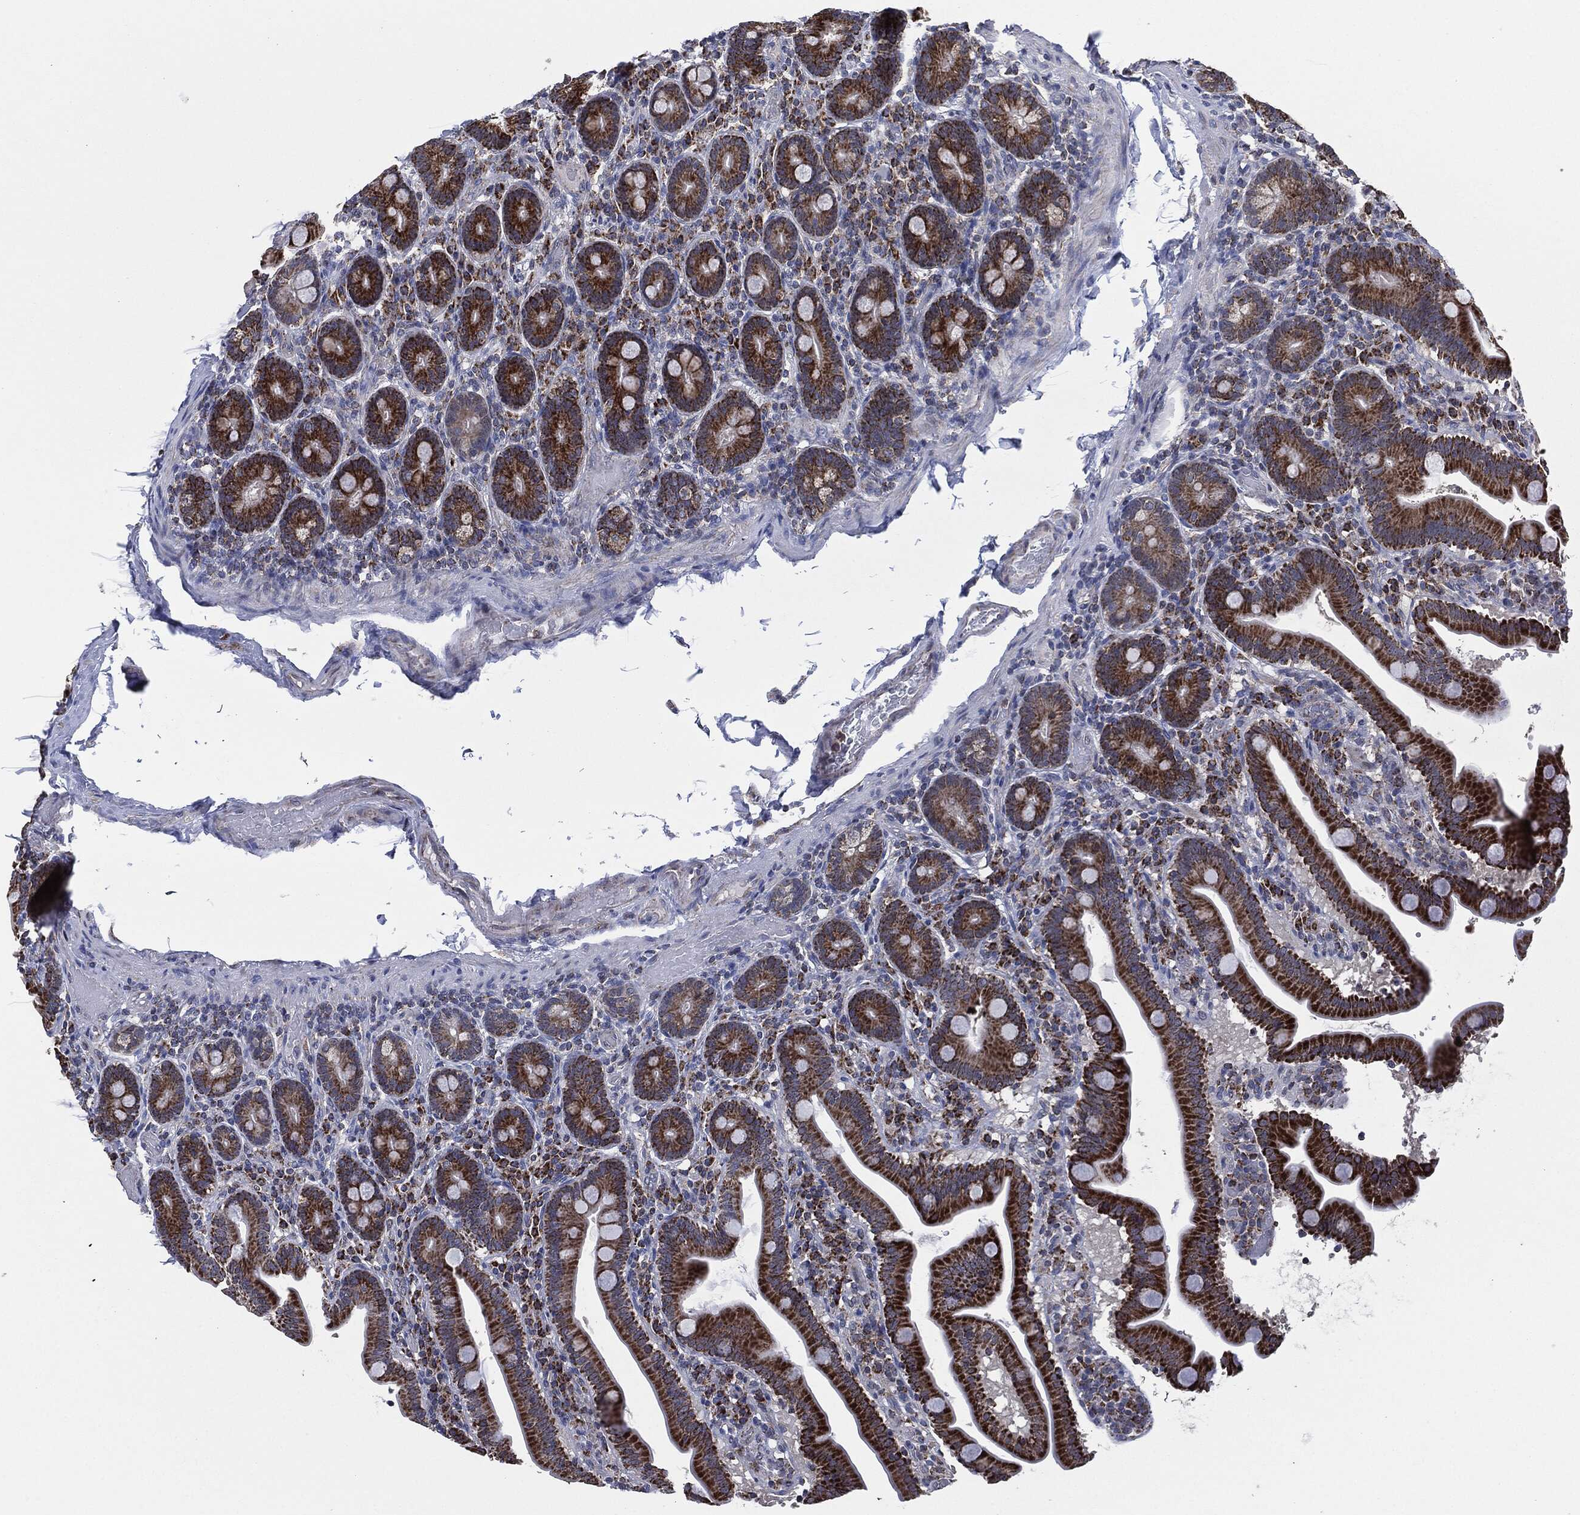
{"staining": {"intensity": "strong", "quantity": "25%-75%", "location": "cytoplasmic/membranous"}, "tissue": "small intestine", "cell_type": "Glandular cells", "image_type": "normal", "snomed": [{"axis": "morphology", "description": "Normal tissue, NOS"}, {"axis": "topography", "description": "Small intestine"}], "caption": "High-magnification brightfield microscopy of benign small intestine stained with DAB (brown) and counterstained with hematoxylin (blue). glandular cells exhibit strong cytoplasmic/membranous expression is identified in about25%-75% of cells.", "gene": "NDUFV2", "patient": {"sex": "male", "age": 66}}